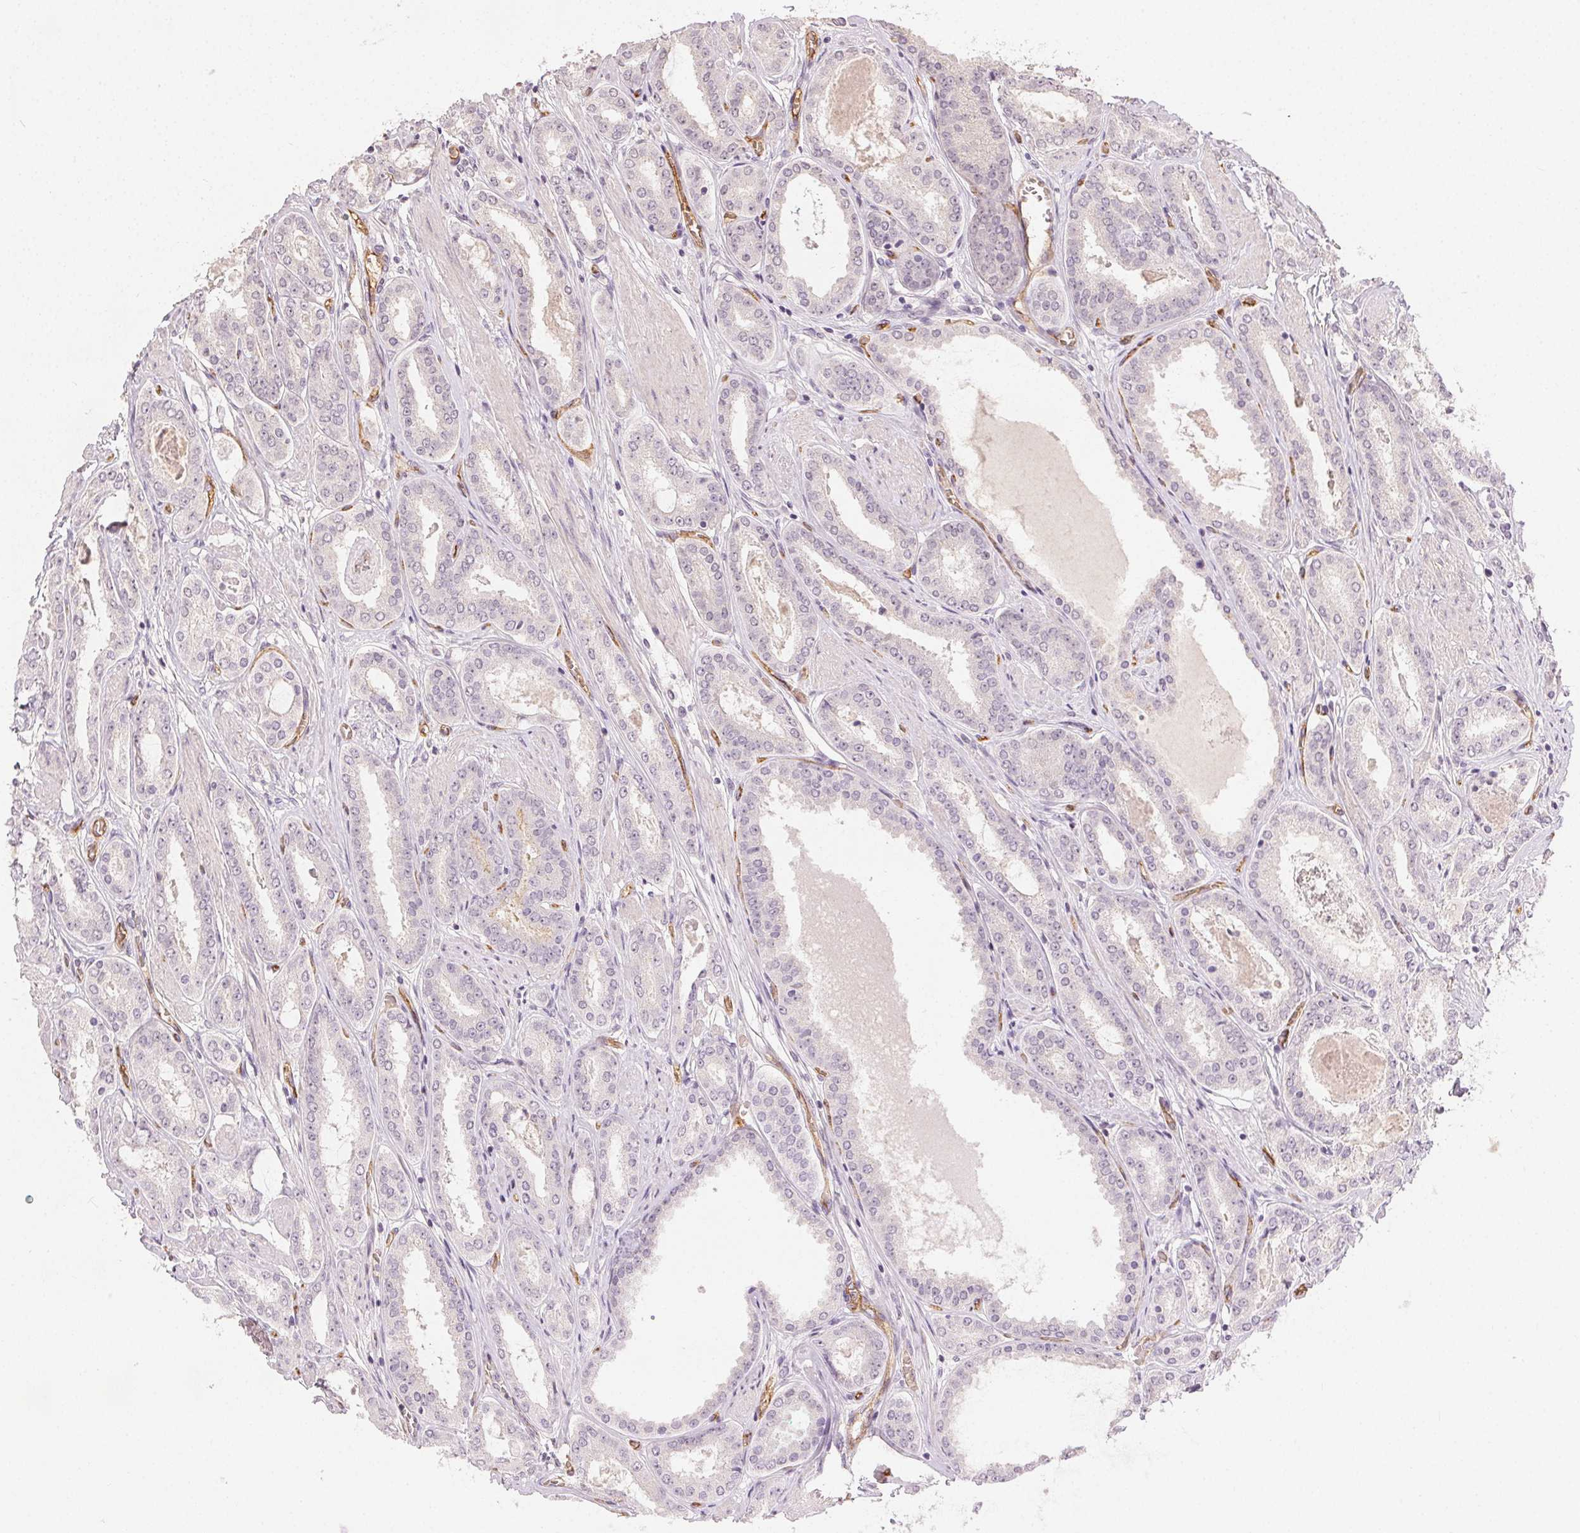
{"staining": {"intensity": "negative", "quantity": "none", "location": "none"}, "tissue": "prostate cancer", "cell_type": "Tumor cells", "image_type": "cancer", "snomed": [{"axis": "morphology", "description": "Adenocarcinoma, High grade"}, {"axis": "topography", "description": "Prostate"}], "caption": "This micrograph is of high-grade adenocarcinoma (prostate) stained with immunohistochemistry to label a protein in brown with the nuclei are counter-stained blue. There is no expression in tumor cells.", "gene": "PODXL", "patient": {"sex": "male", "age": 63}}